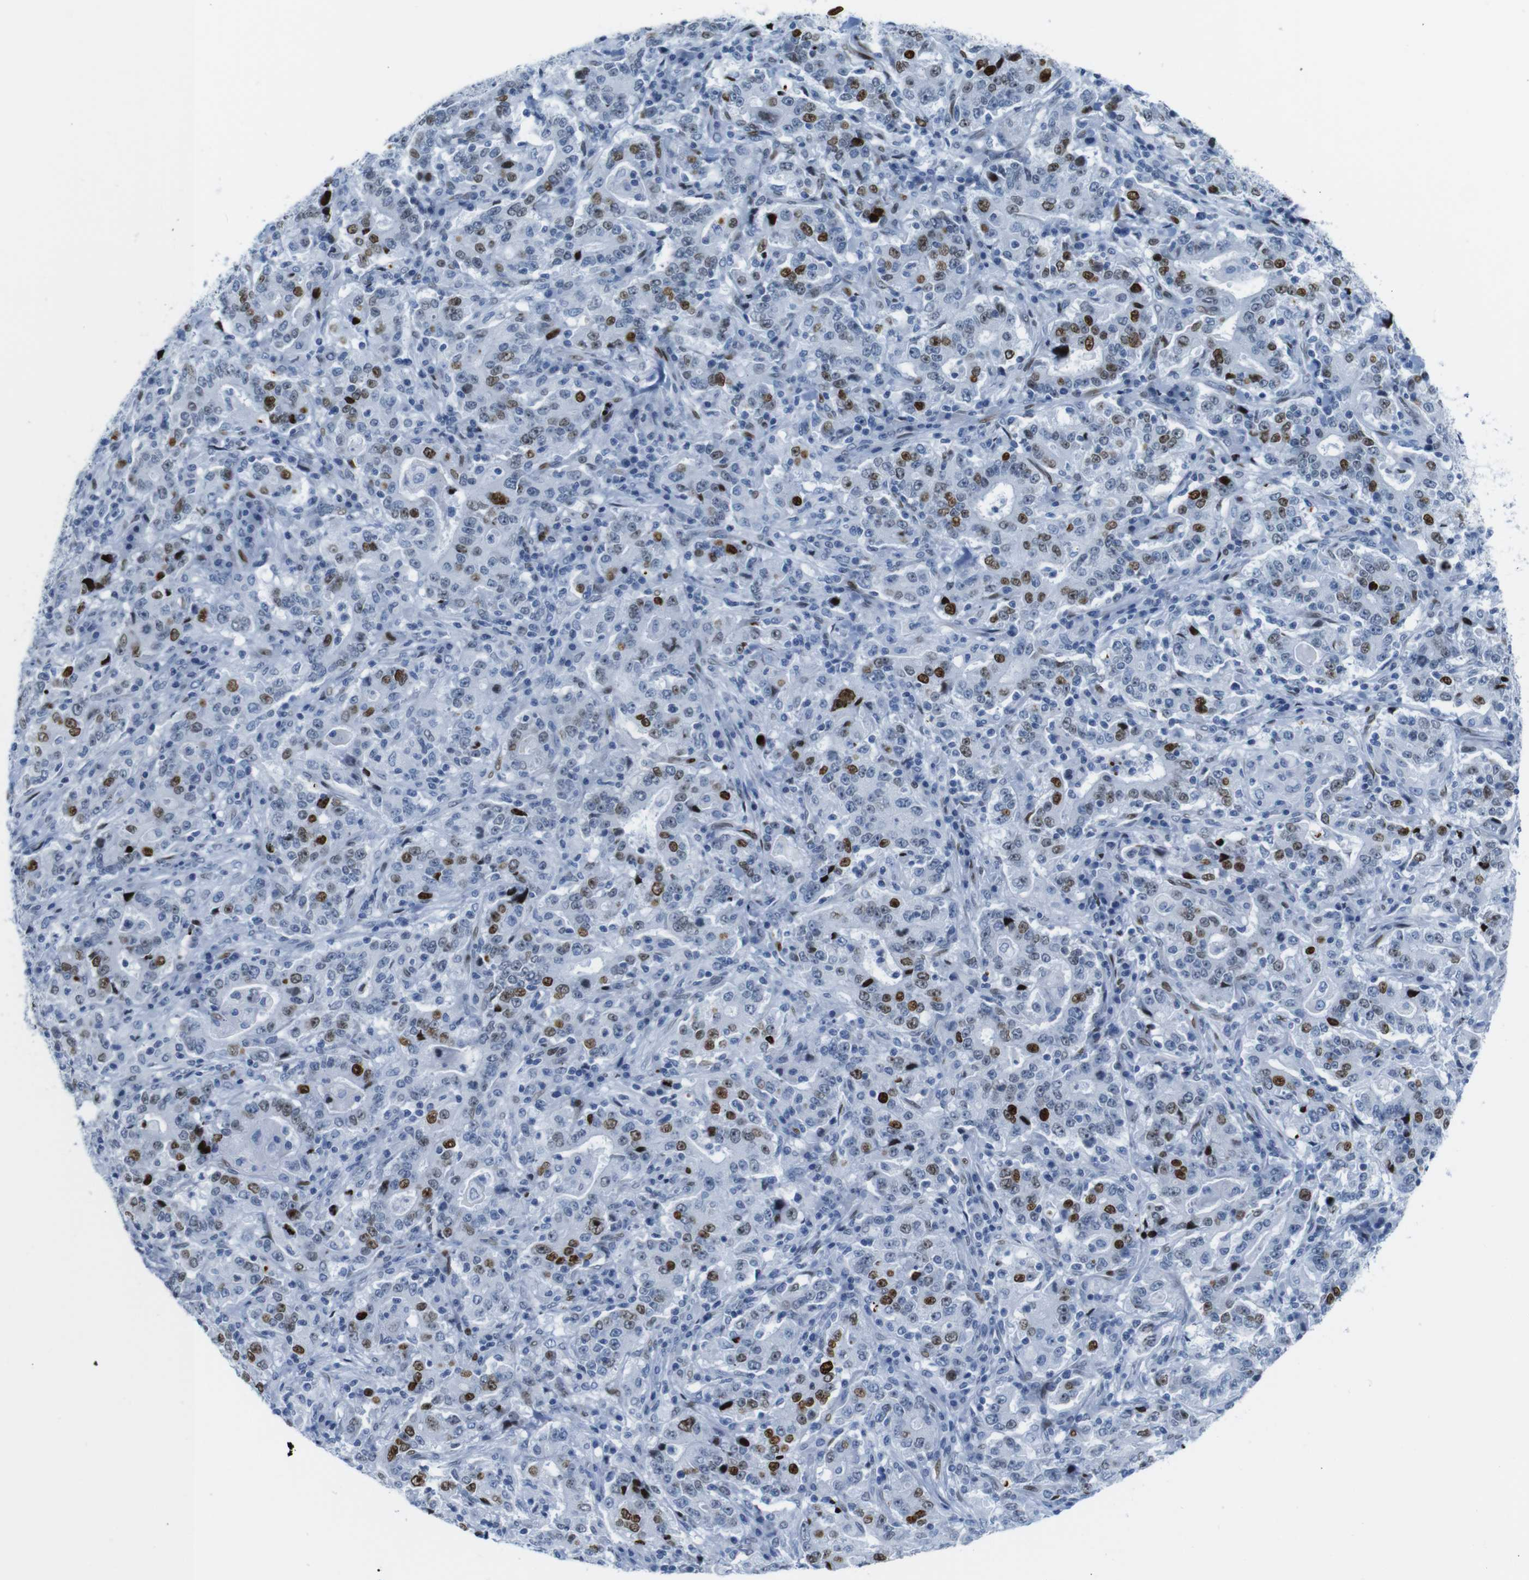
{"staining": {"intensity": "strong", "quantity": "25%-75%", "location": "nuclear"}, "tissue": "stomach cancer", "cell_type": "Tumor cells", "image_type": "cancer", "snomed": [{"axis": "morphology", "description": "Normal tissue, NOS"}, {"axis": "morphology", "description": "Adenocarcinoma, NOS"}, {"axis": "topography", "description": "Stomach, upper"}, {"axis": "topography", "description": "Stomach"}], "caption": "A high amount of strong nuclear positivity is present in about 25%-75% of tumor cells in stomach cancer tissue.", "gene": "NPIPB15", "patient": {"sex": "male", "age": 59}}